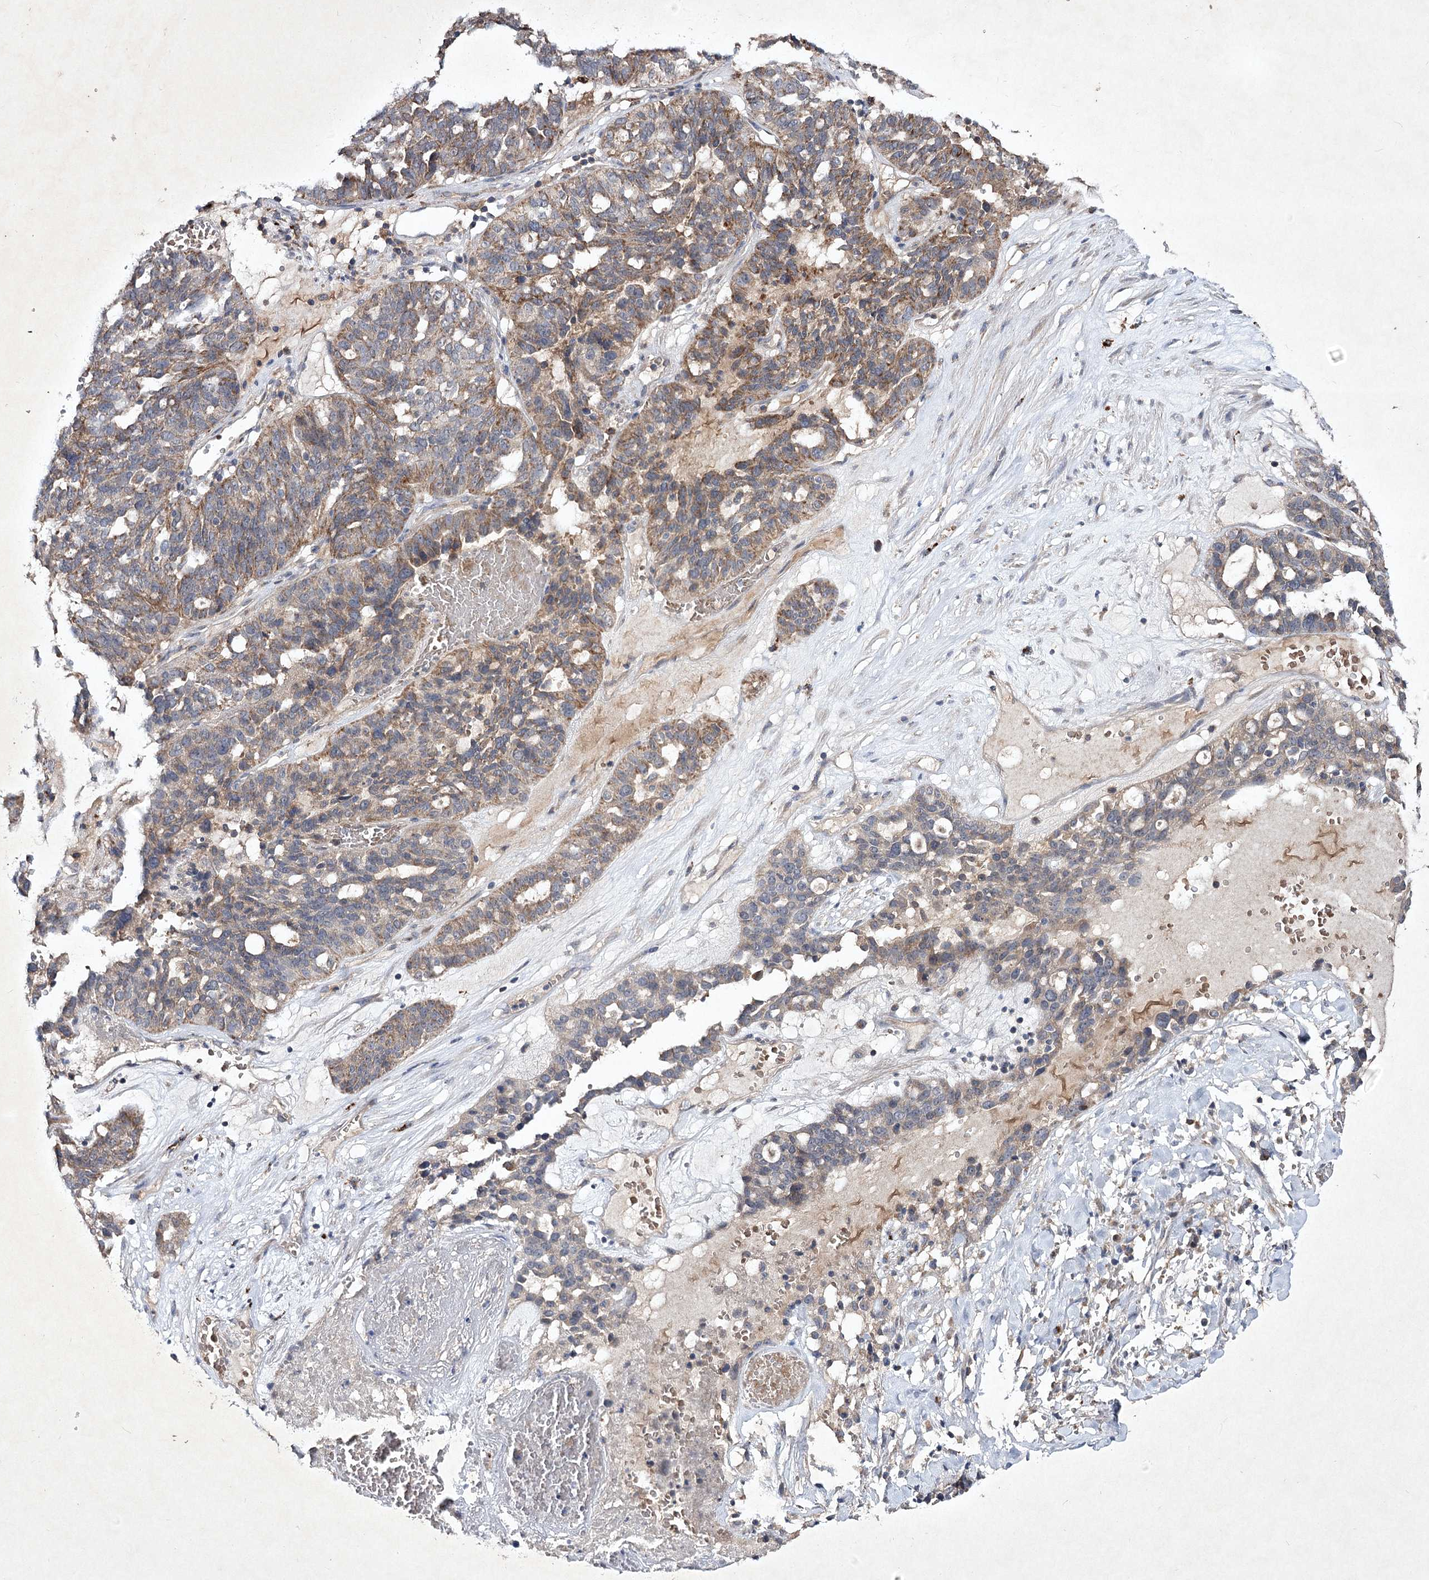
{"staining": {"intensity": "moderate", "quantity": "25%-75%", "location": "cytoplasmic/membranous"}, "tissue": "ovarian cancer", "cell_type": "Tumor cells", "image_type": "cancer", "snomed": [{"axis": "morphology", "description": "Cystadenocarcinoma, serous, NOS"}, {"axis": "topography", "description": "Ovary"}], "caption": "Ovarian cancer tissue exhibits moderate cytoplasmic/membranous staining in about 25%-75% of tumor cells", "gene": "PYROXD2", "patient": {"sex": "female", "age": 59}}